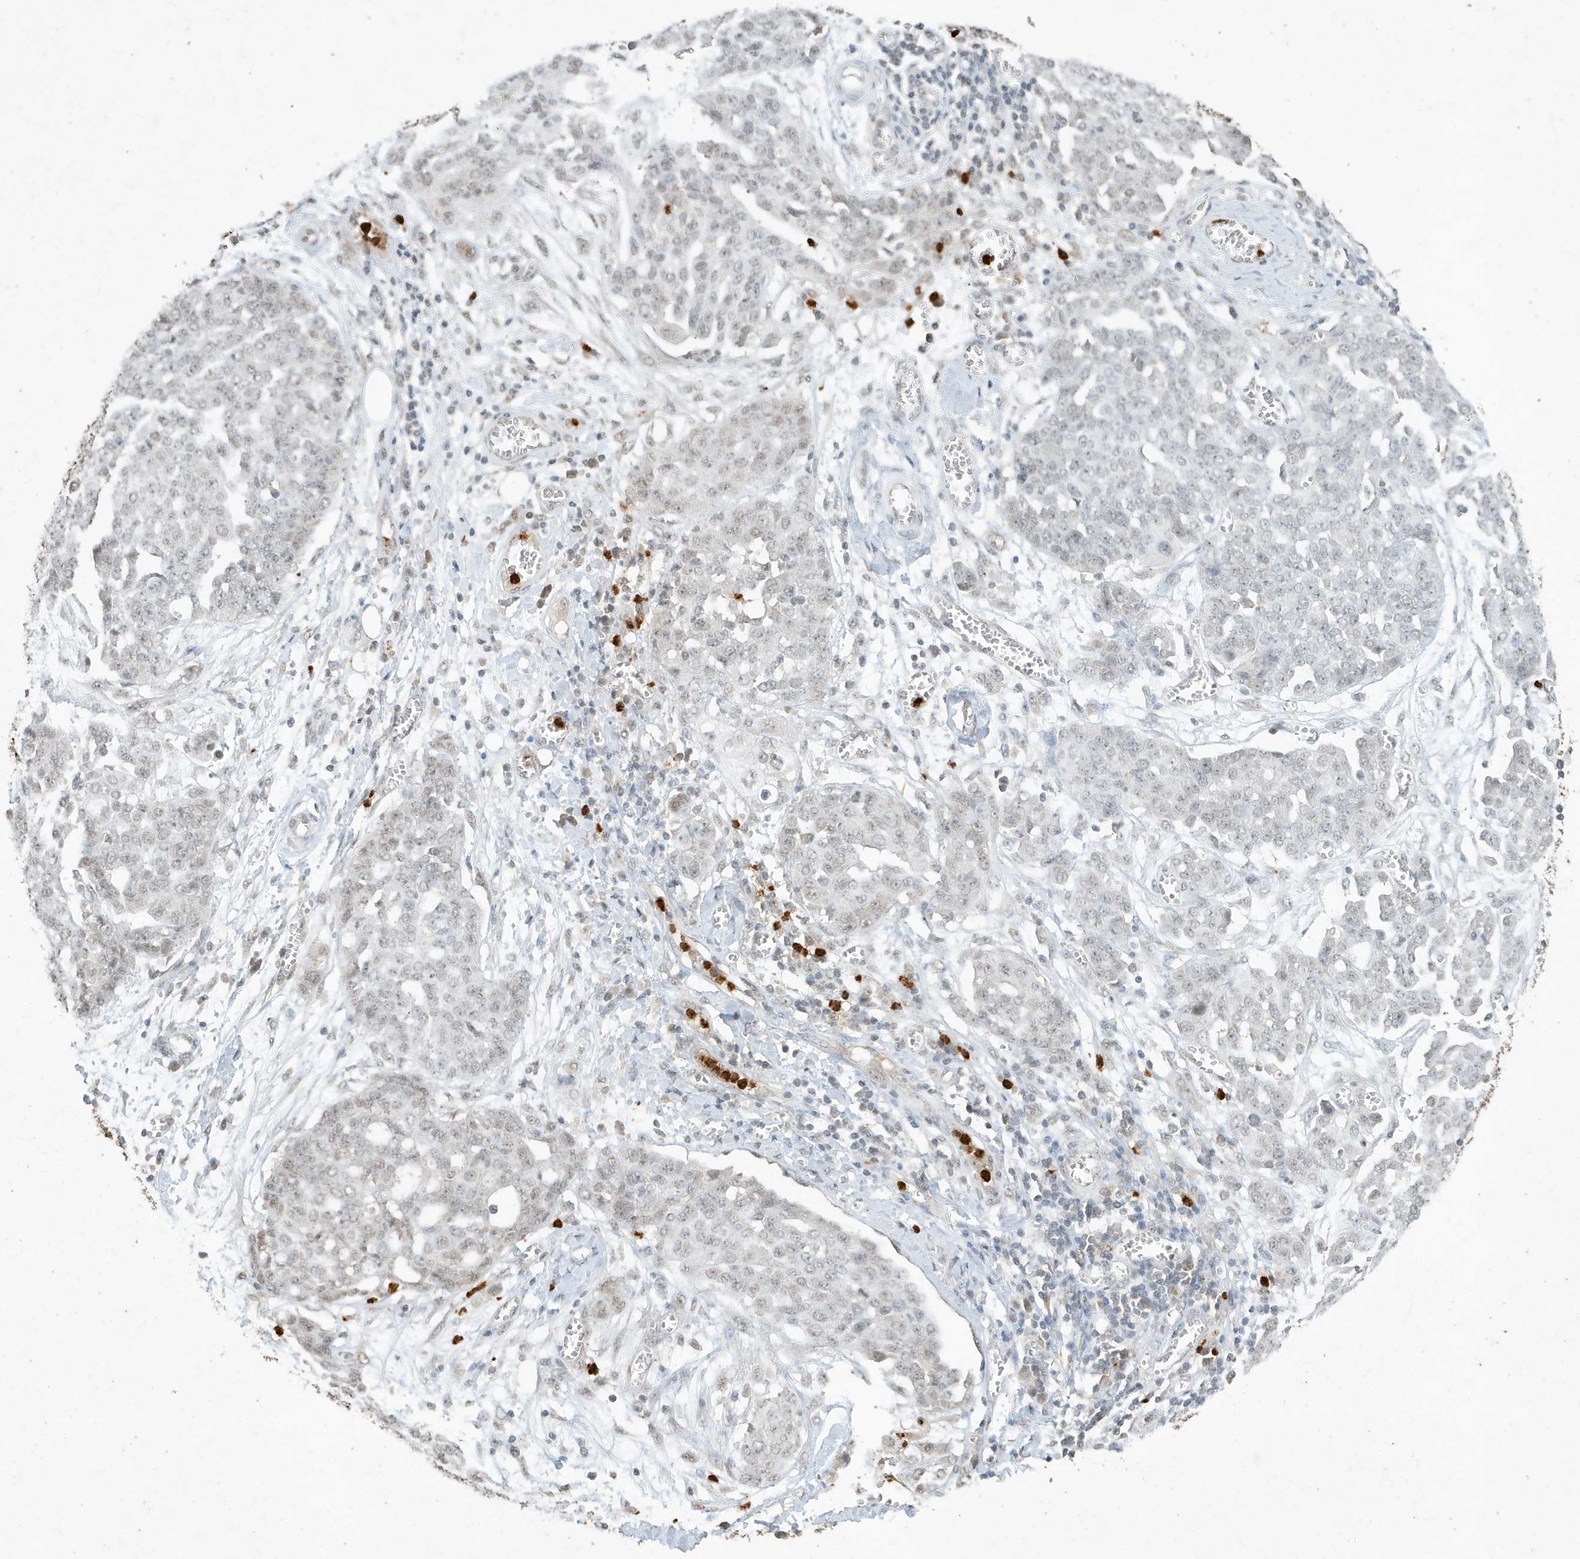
{"staining": {"intensity": "weak", "quantity": "<25%", "location": "nuclear"}, "tissue": "ovarian cancer", "cell_type": "Tumor cells", "image_type": "cancer", "snomed": [{"axis": "morphology", "description": "Cystadenocarcinoma, serous, NOS"}, {"axis": "topography", "description": "Soft tissue"}, {"axis": "topography", "description": "Ovary"}], "caption": "High power microscopy micrograph of an IHC micrograph of serous cystadenocarcinoma (ovarian), revealing no significant expression in tumor cells. The staining was performed using DAB (3,3'-diaminobenzidine) to visualize the protein expression in brown, while the nuclei were stained in blue with hematoxylin (Magnification: 20x).", "gene": "DEFA1", "patient": {"sex": "female", "age": 57}}